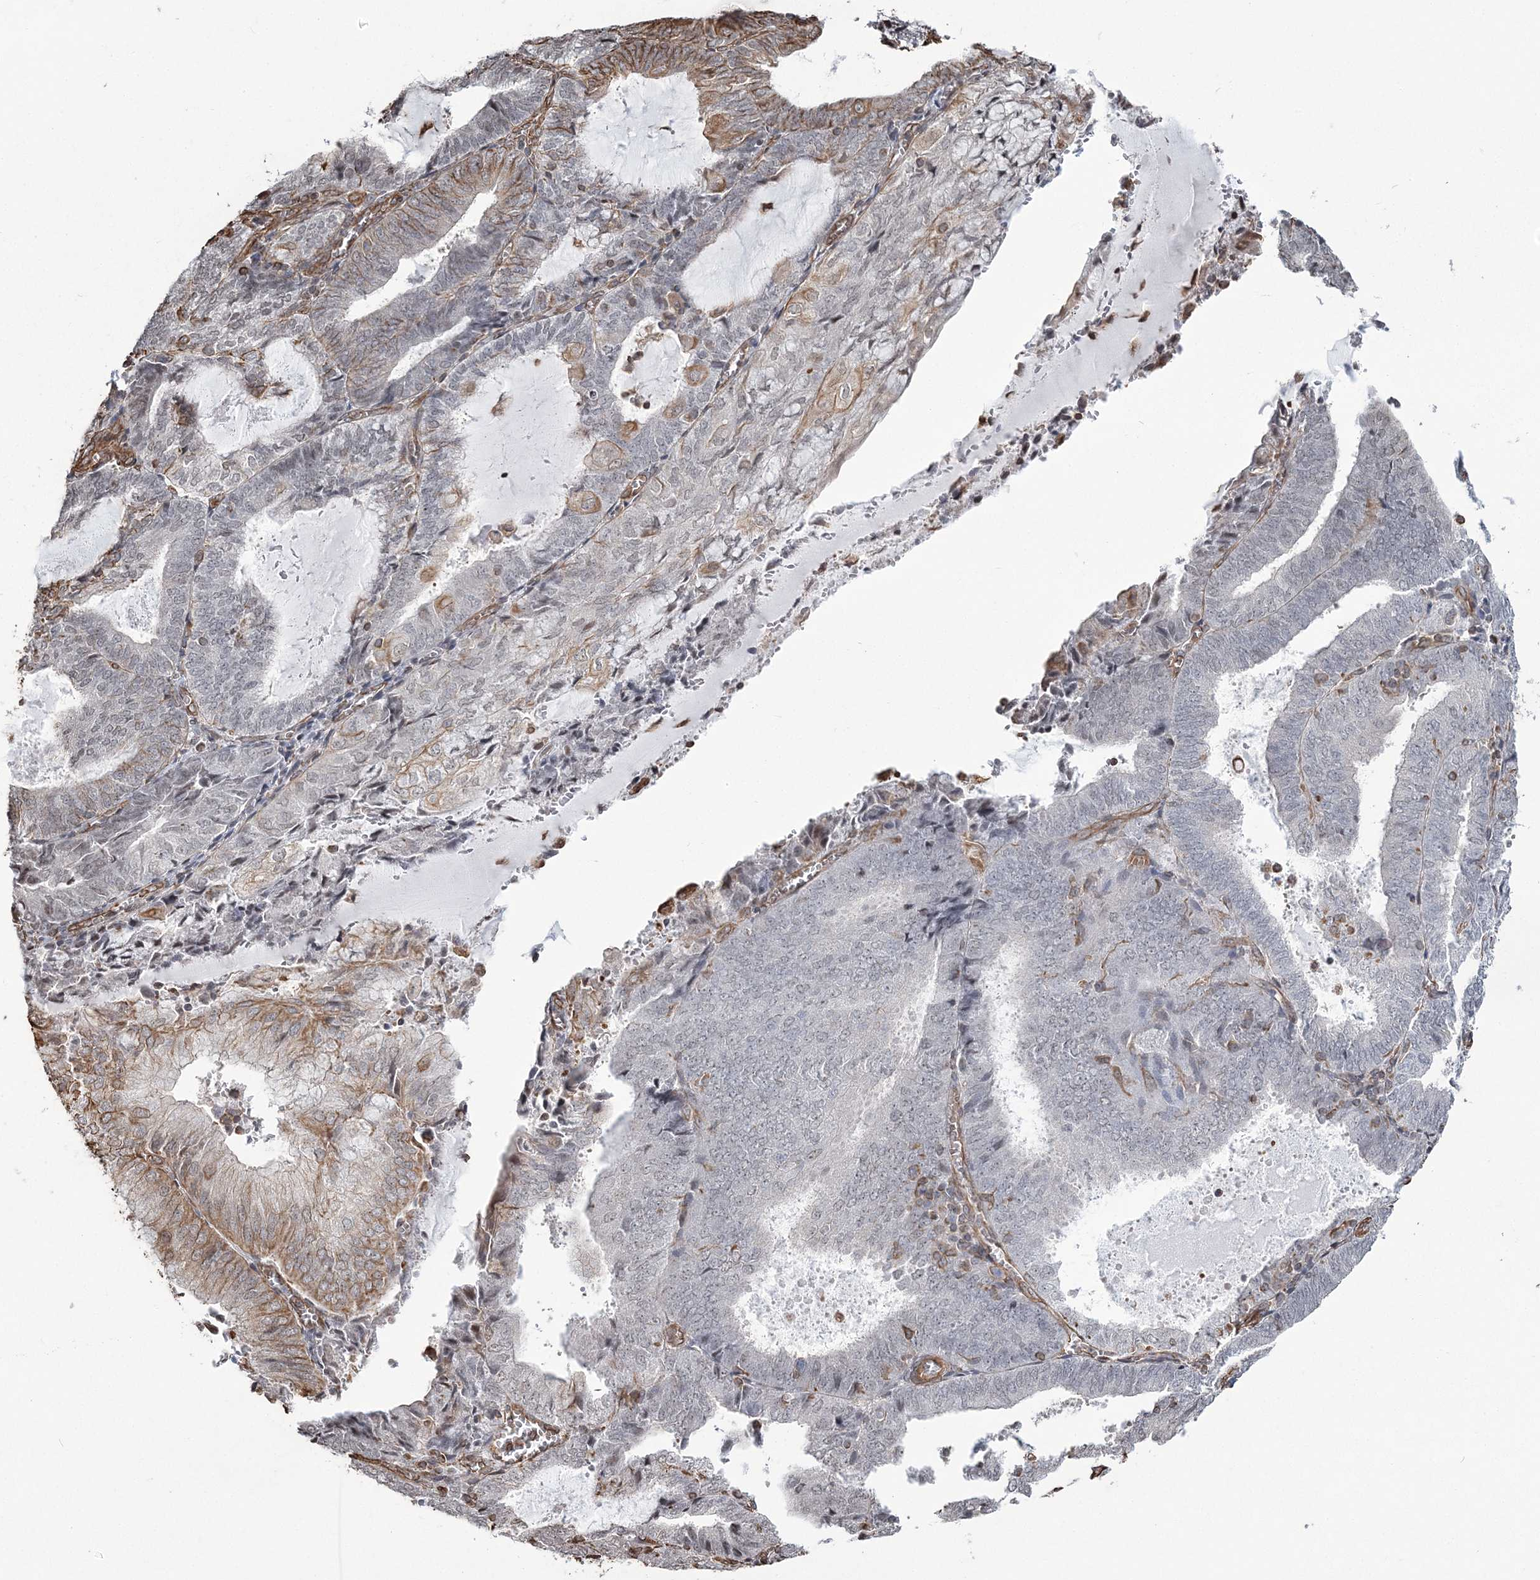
{"staining": {"intensity": "moderate", "quantity": "<25%", "location": "cytoplasmic/membranous"}, "tissue": "endometrial cancer", "cell_type": "Tumor cells", "image_type": "cancer", "snomed": [{"axis": "morphology", "description": "Adenocarcinoma, NOS"}, {"axis": "topography", "description": "Endometrium"}], "caption": "Human endometrial cancer (adenocarcinoma) stained for a protein (brown) demonstrates moderate cytoplasmic/membranous positive expression in about <25% of tumor cells.", "gene": "ATP11B", "patient": {"sex": "female", "age": 81}}